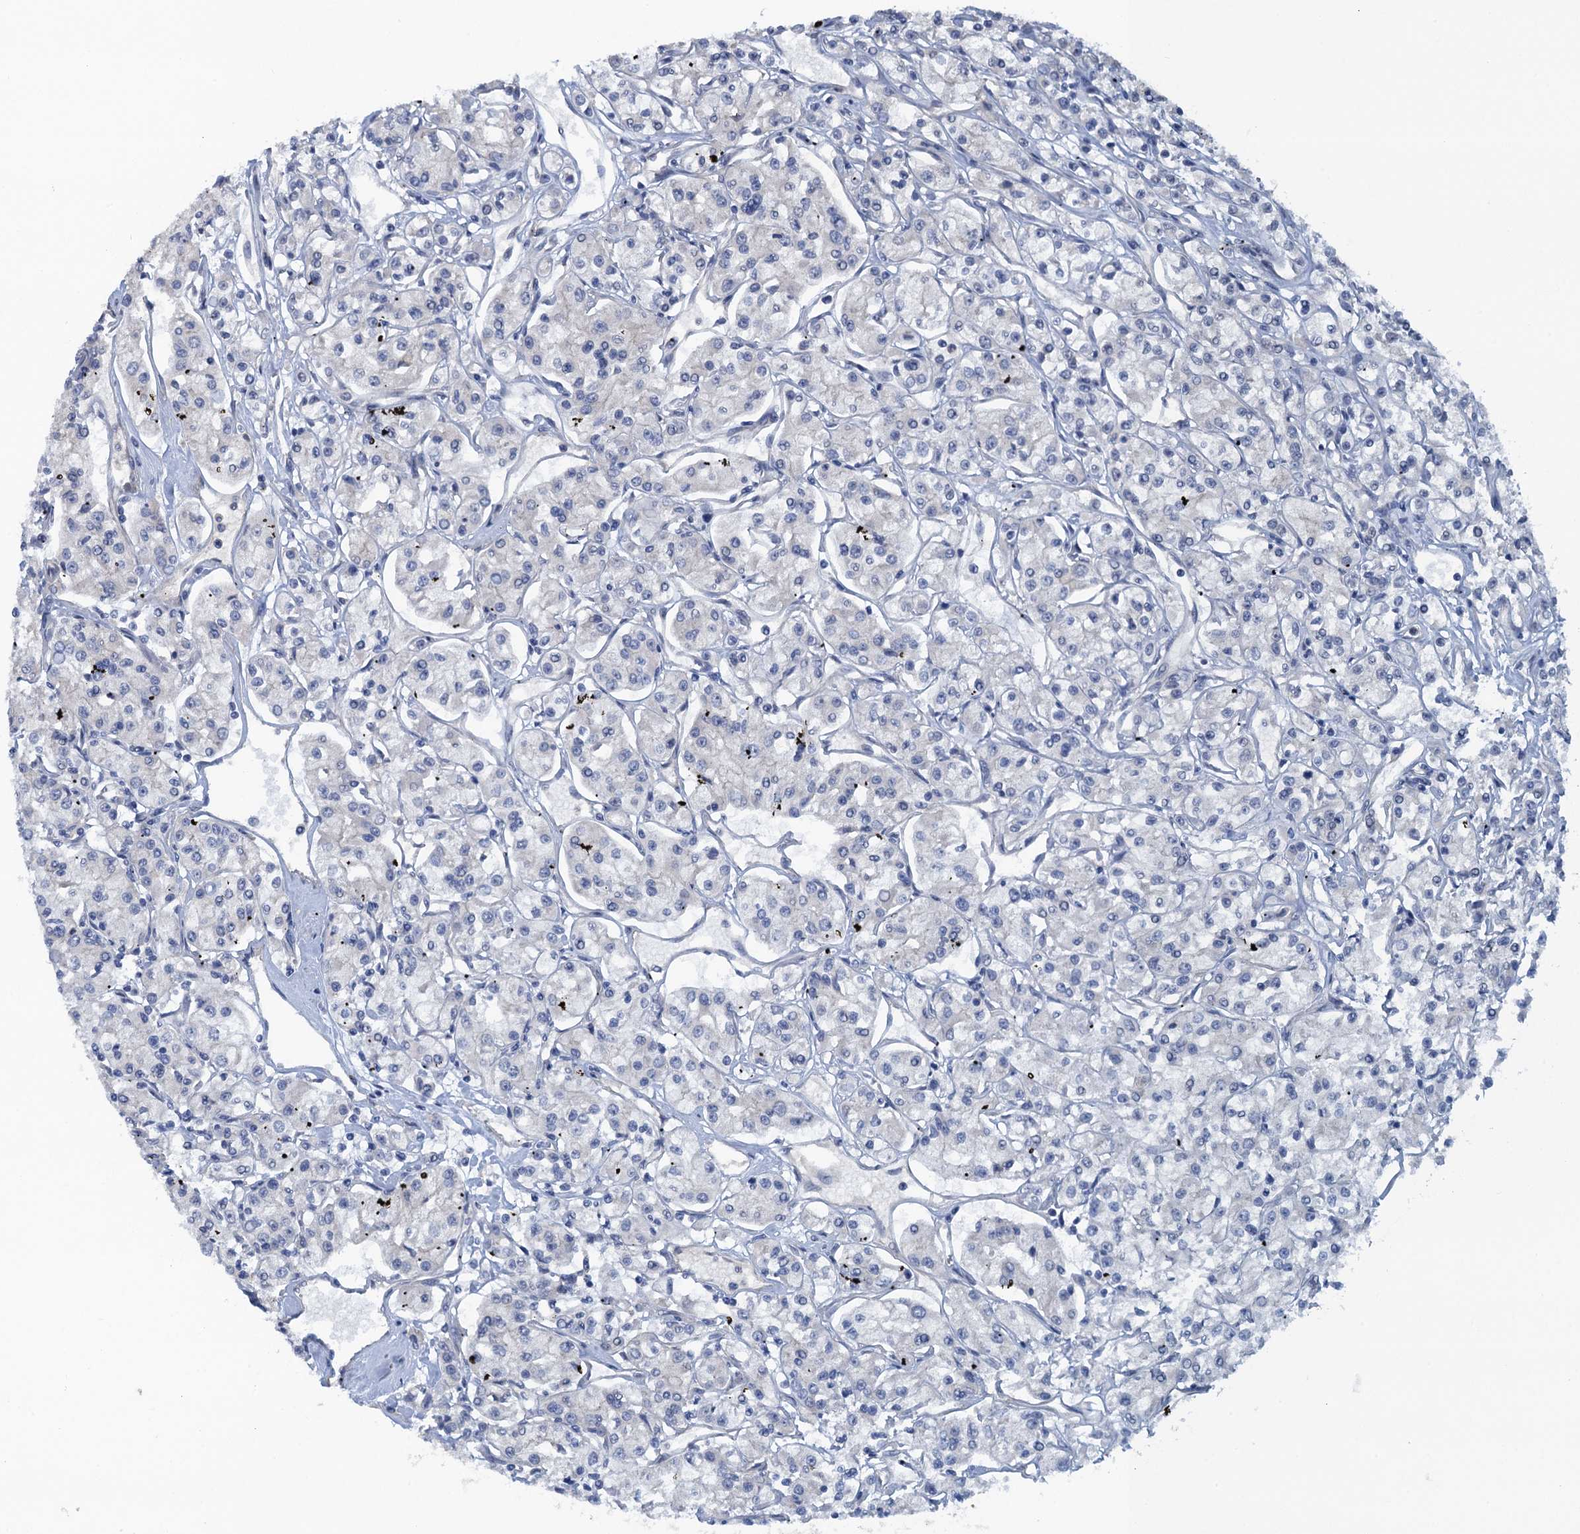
{"staining": {"intensity": "negative", "quantity": "none", "location": "none"}, "tissue": "renal cancer", "cell_type": "Tumor cells", "image_type": "cancer", "snomed": [{"axis": "morphology", "description": "Adenocarcinoma, NOS"}, {"axis": "topography", "description": "Kidney"}], "caption": "An immunohistochemistry (IHC) image of renal cancer (adenocarcinoma) is shown. There is no staining in tumor cells of renal cancer (adenocarcinoma).", "gene": "MYO16", "patient": {"sex": "female", "age": 59}}